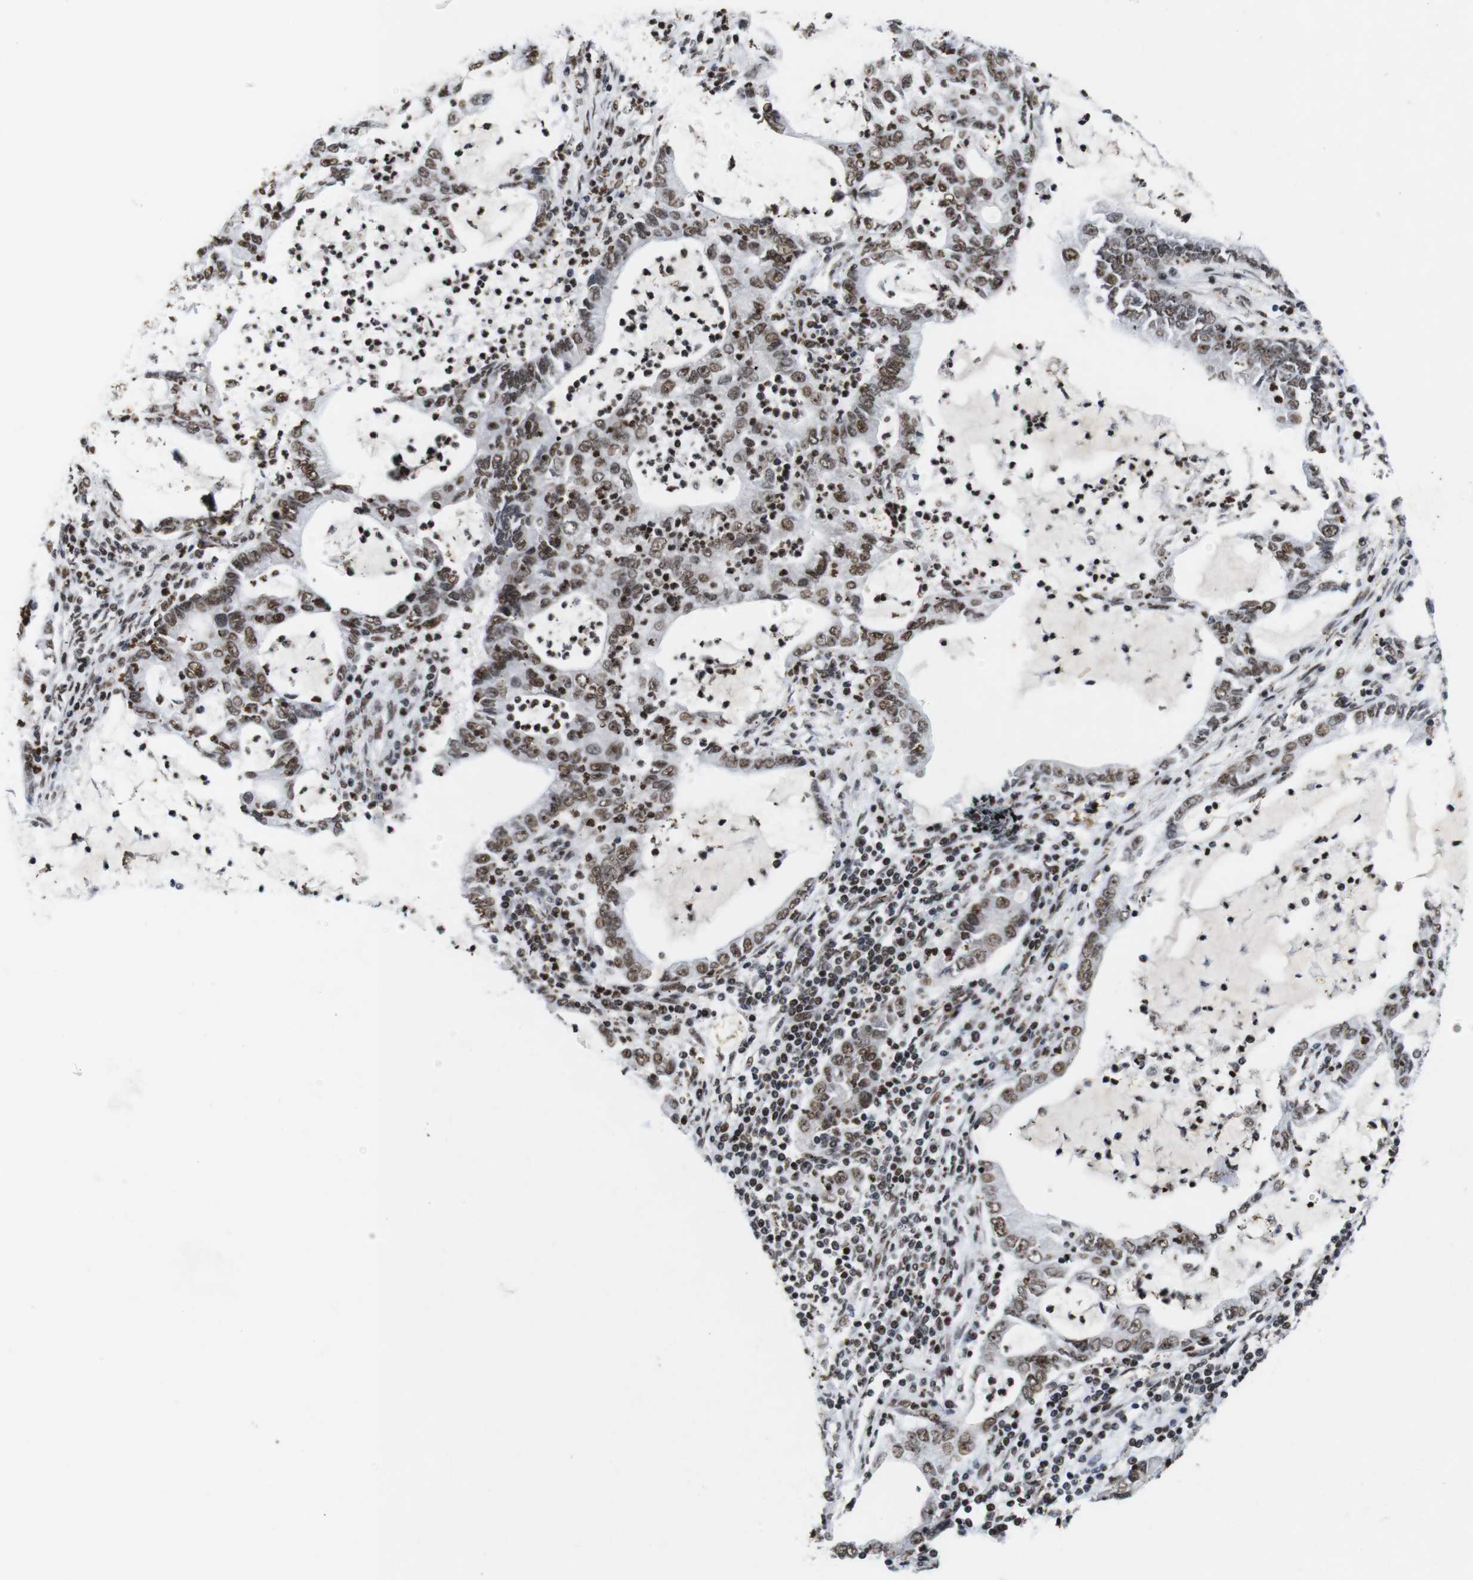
{"staining": {"intensity": "moderate", "quantity": ">75%", "location": "nuclear"}, "tissue": "lung cancer", "cell_type": "Tumor cells", "image_type": "cancer", "snomed": [{"axis": "morphology", "description": "Adenocarcinoma, NOS"}, {"axis": "topography", "description": "Lung"}], "caption": "This is an image of IHC staining of lung cancer, which shows moderate positivity in the nuclear of tumor cells.", "gene": "MAGEH1", "patient": {"sex": "female", "age": 51}}